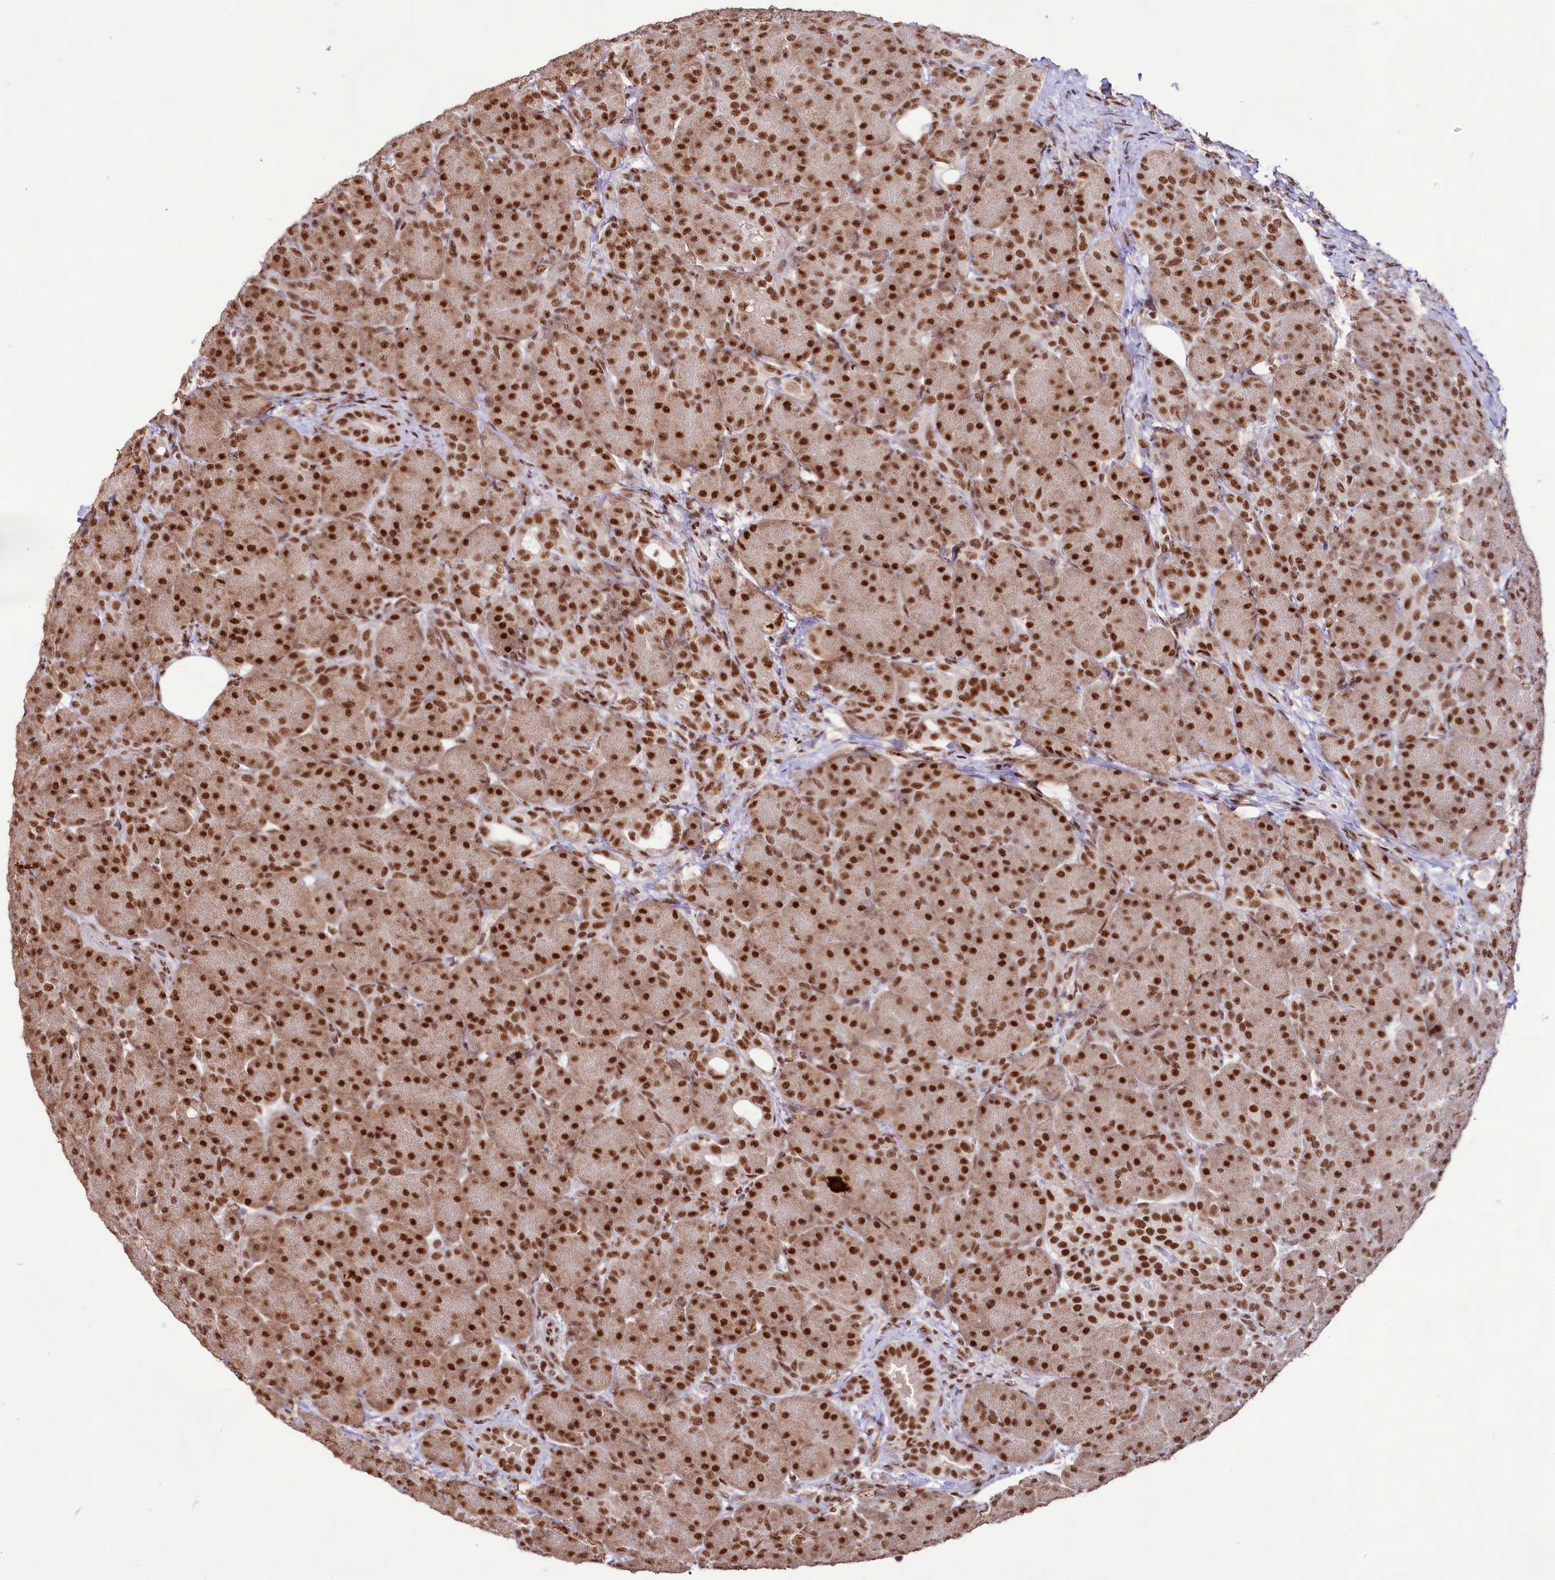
{"staining": {"intensity": "strong", "quantity": ">75%", "location": "cytoplasmic/membranous,nuclear"}, "tissue": "pancreas", "cell_type": "Exocrine glandular cells", "image_type": "normal", "snomed": [{"axis": "morphology", "description": "Normal tissue, NOS"}, {"axis": "topography", "description": "Pancreas"}], "caption": "Protein staining by IHC shows strong cytoplasmic/membranous,nuclear positivity in approximately >75% of exocrine glandular cells in normal pancreas.", "gene": "HIRA", "patient": {"sex": "male", "age": 63}}